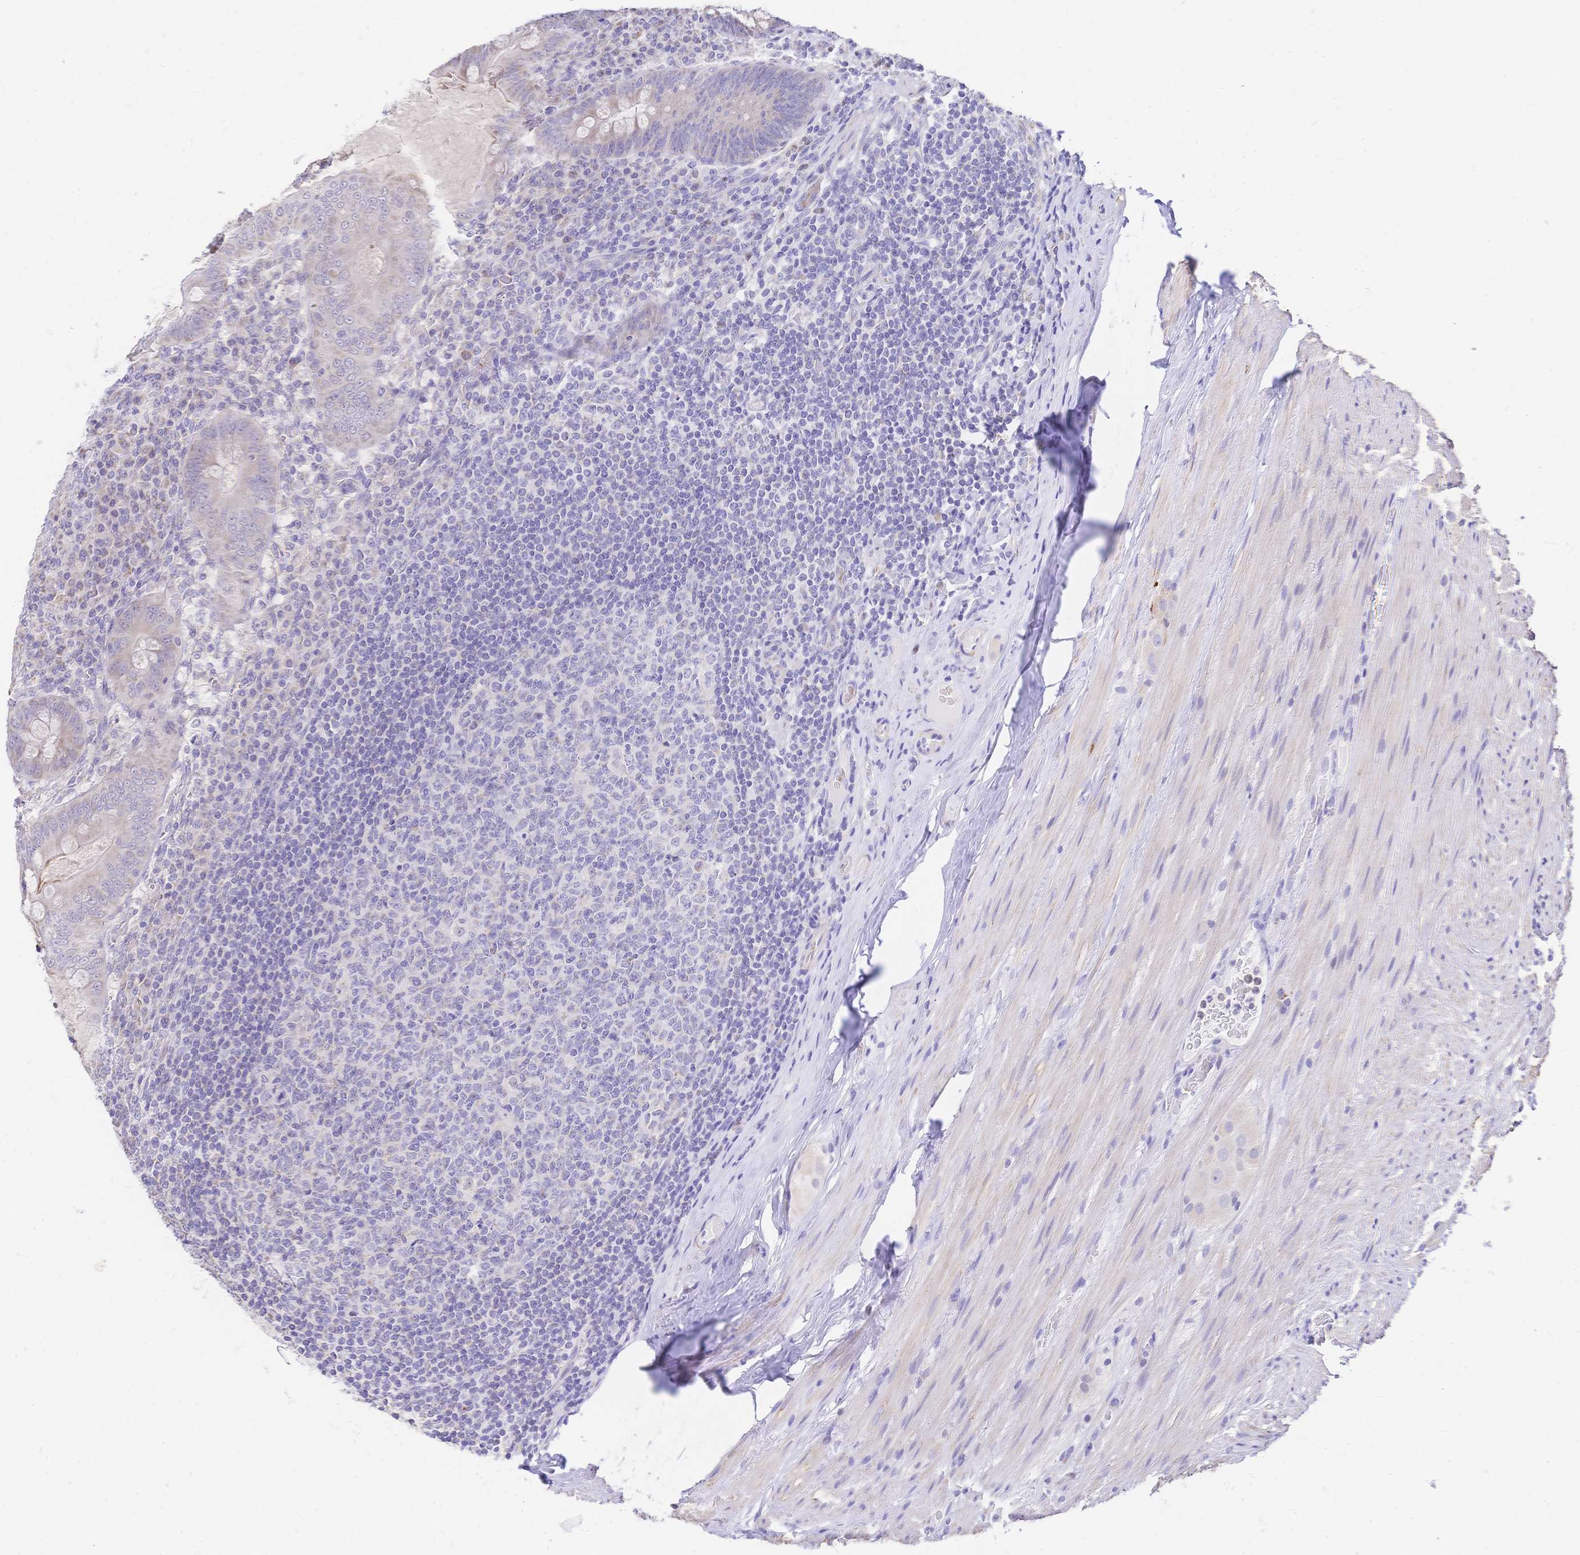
{"staining": {"intensity": "weak", "quantity": "<25%", "location": "cytoplasmic/membranous"}, "tissue": "appendix", "cell_type": "Glandular cells", "image_type": "normal", "snomed": [{"axis": "morphology", "description": "Normal tissue, NOS"}, {"axis": "topography", "description": "Appendix"}], "caption": "DAB immunohistochemical staining of unremarkable appendix demonstrates no significant expression in glandular cells. (DAB (3,3'-diaminobenzidine) immunohistochemistry with hematoxylin counter stain).", "gene": "CLEC18A", "patient": {"sex": "male", "age": 71}}